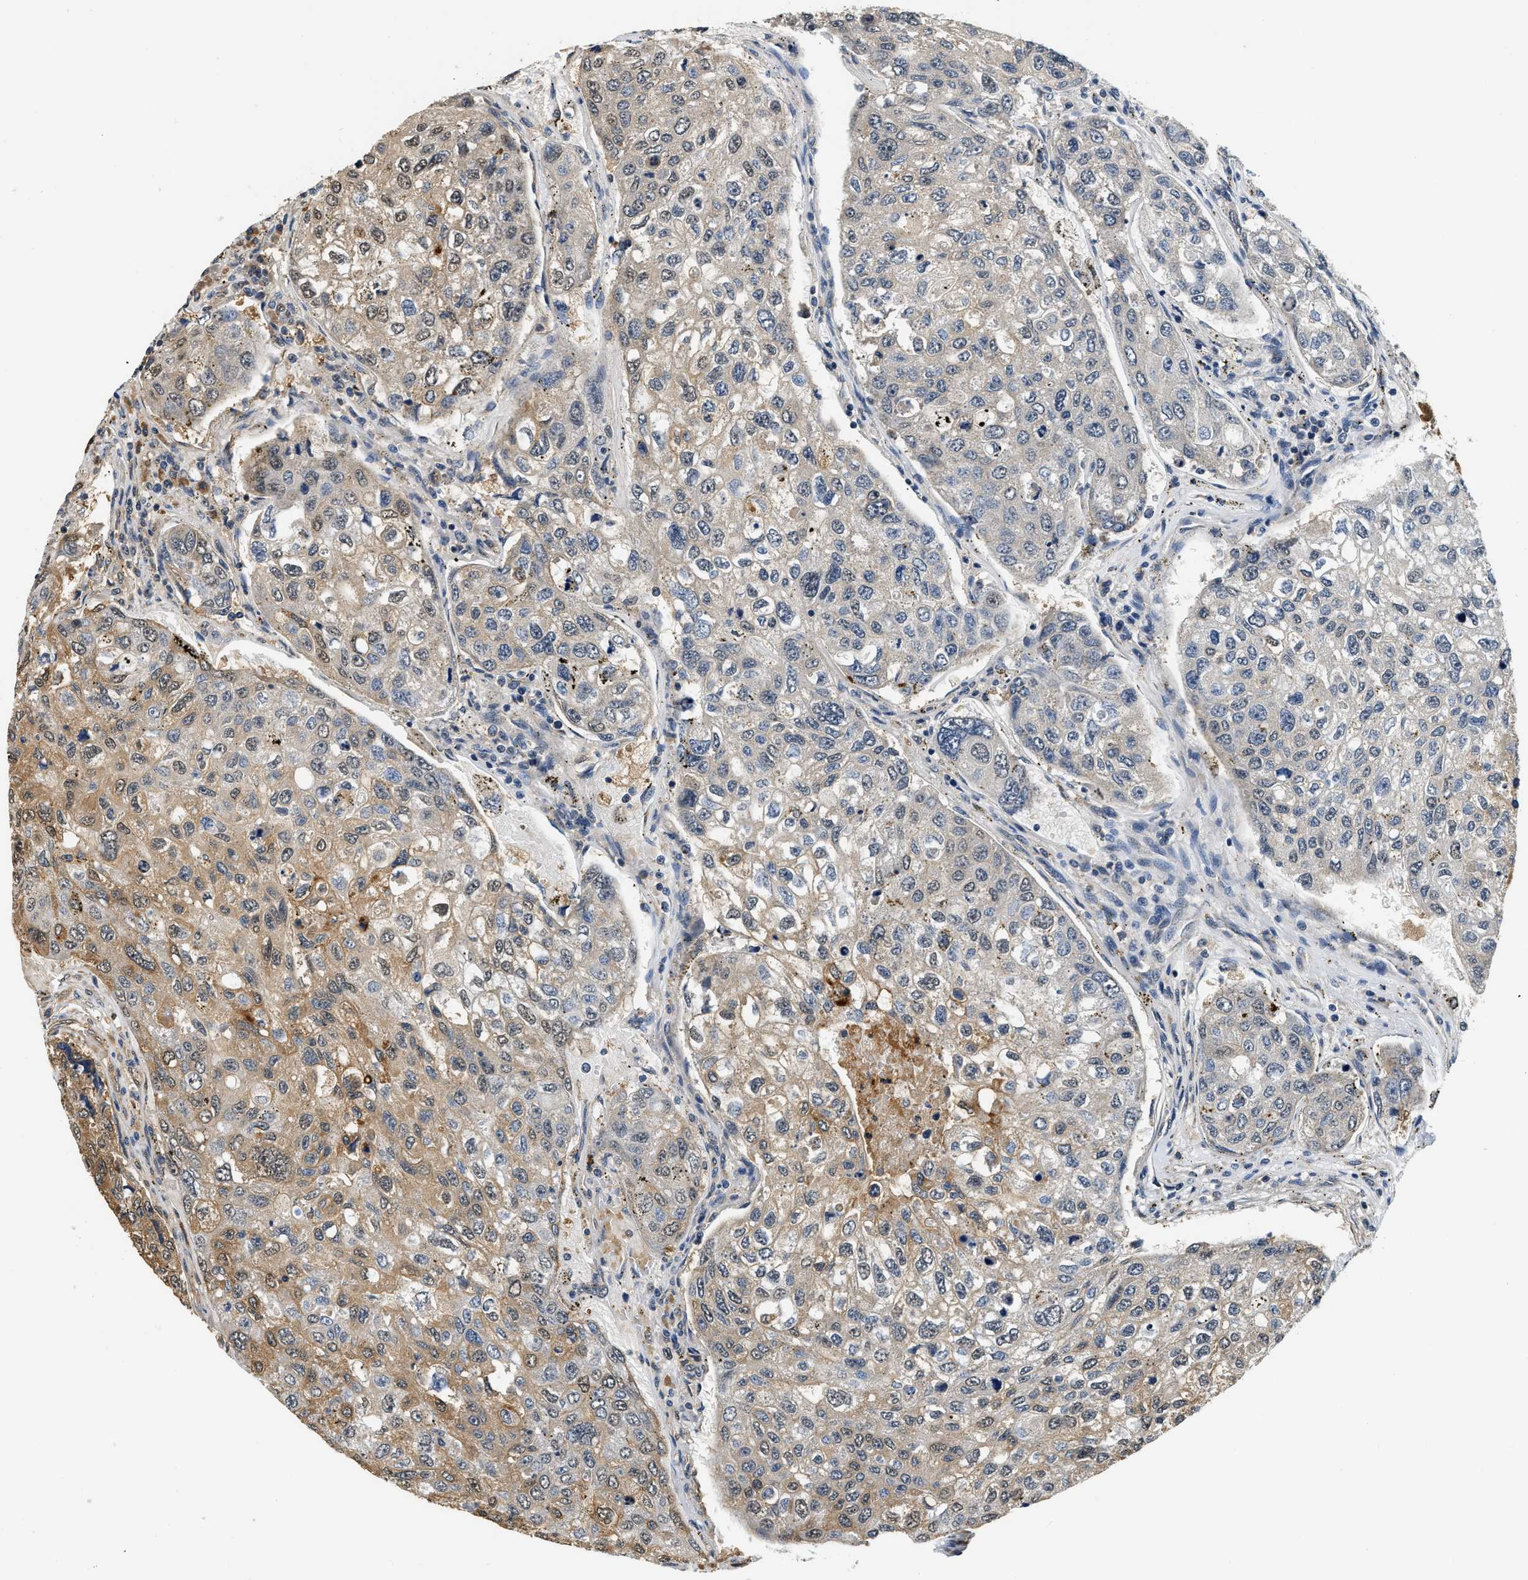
{"staining": {"intensity": "moderate", "quantity": "25%-75%", "location": "cytoplasmic/membranous"}, "tissue": "urothelial cancer", "cell_type": "Tumor cells", "image_type": "cancer", "snomed": [{"axis": "morphology", "description": "Urothelial carcinoma, High grade"}, {"axis": "topography", "description": "Lymph node"}, {"axis": "topography", "description": "Urinary bladder"}], "caption": "An immunohistochemistry micrograph of tumor tissue is shown. Protein staining in brown highlights moderate cytoplasmic/membranous positivity in urothelial cancer within tumor cells.", "gene": "BCL7C", "patient": {"sex": "male", "age": 51}}